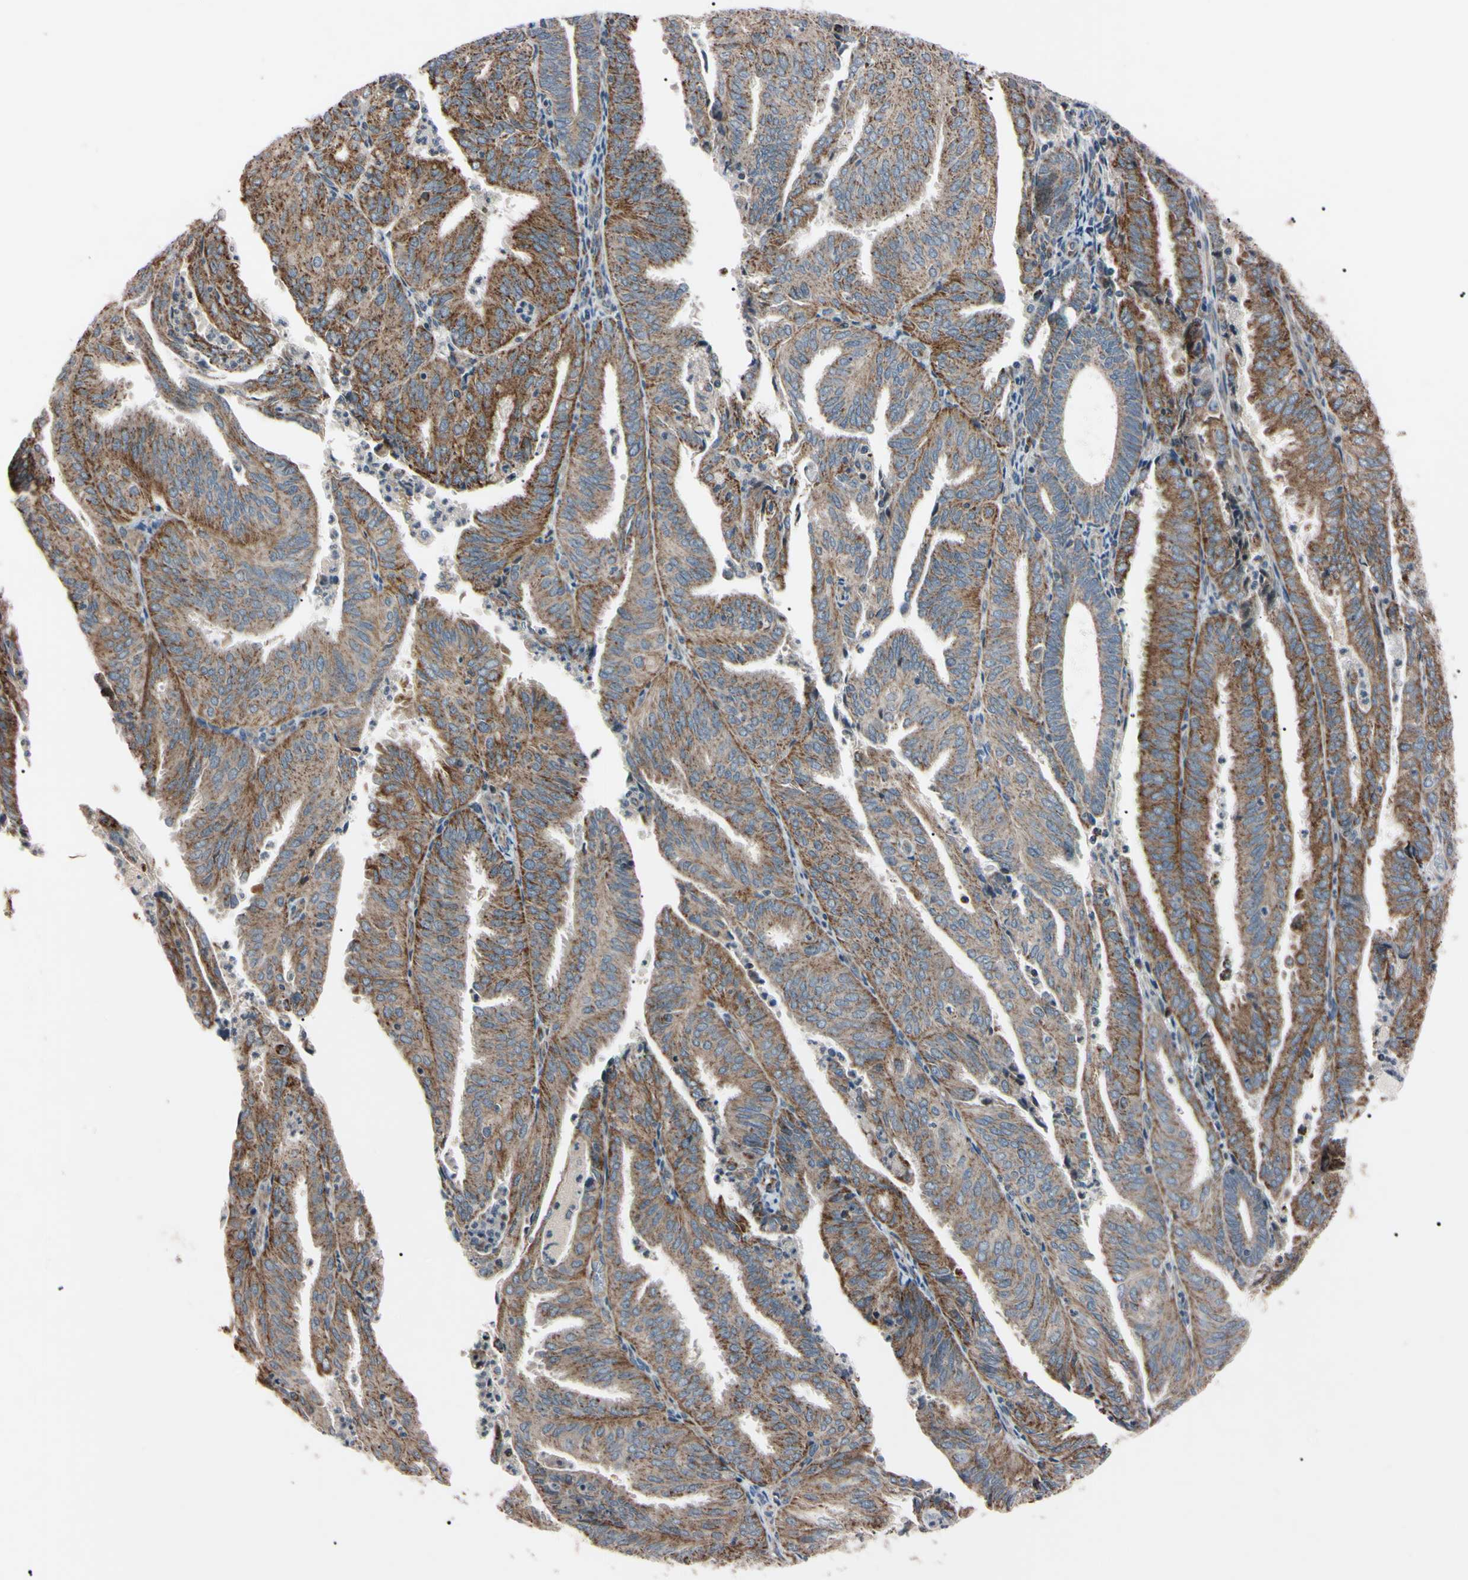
{"staining": {"intensity": "weak", "quantity": ">75%", "location": "cytoplasmic/membranous"}, "tissue": "endometrial cancer", "cell_type": "Tumor cells", "image_type": "cancer", "snomed": [{"axis": "morphology", "description": "Adenocarcinoma, NOS"}, {"axis": "topography", "description": "Uterus"}], "caption": "Protein staining of endometrial cancer tissue shows weak cytoplasmic/membranous staining in approximately >75% of tumor cells.", "gene": "TNFRSF1A", "patient": {"sex": "female", "age": 60}}